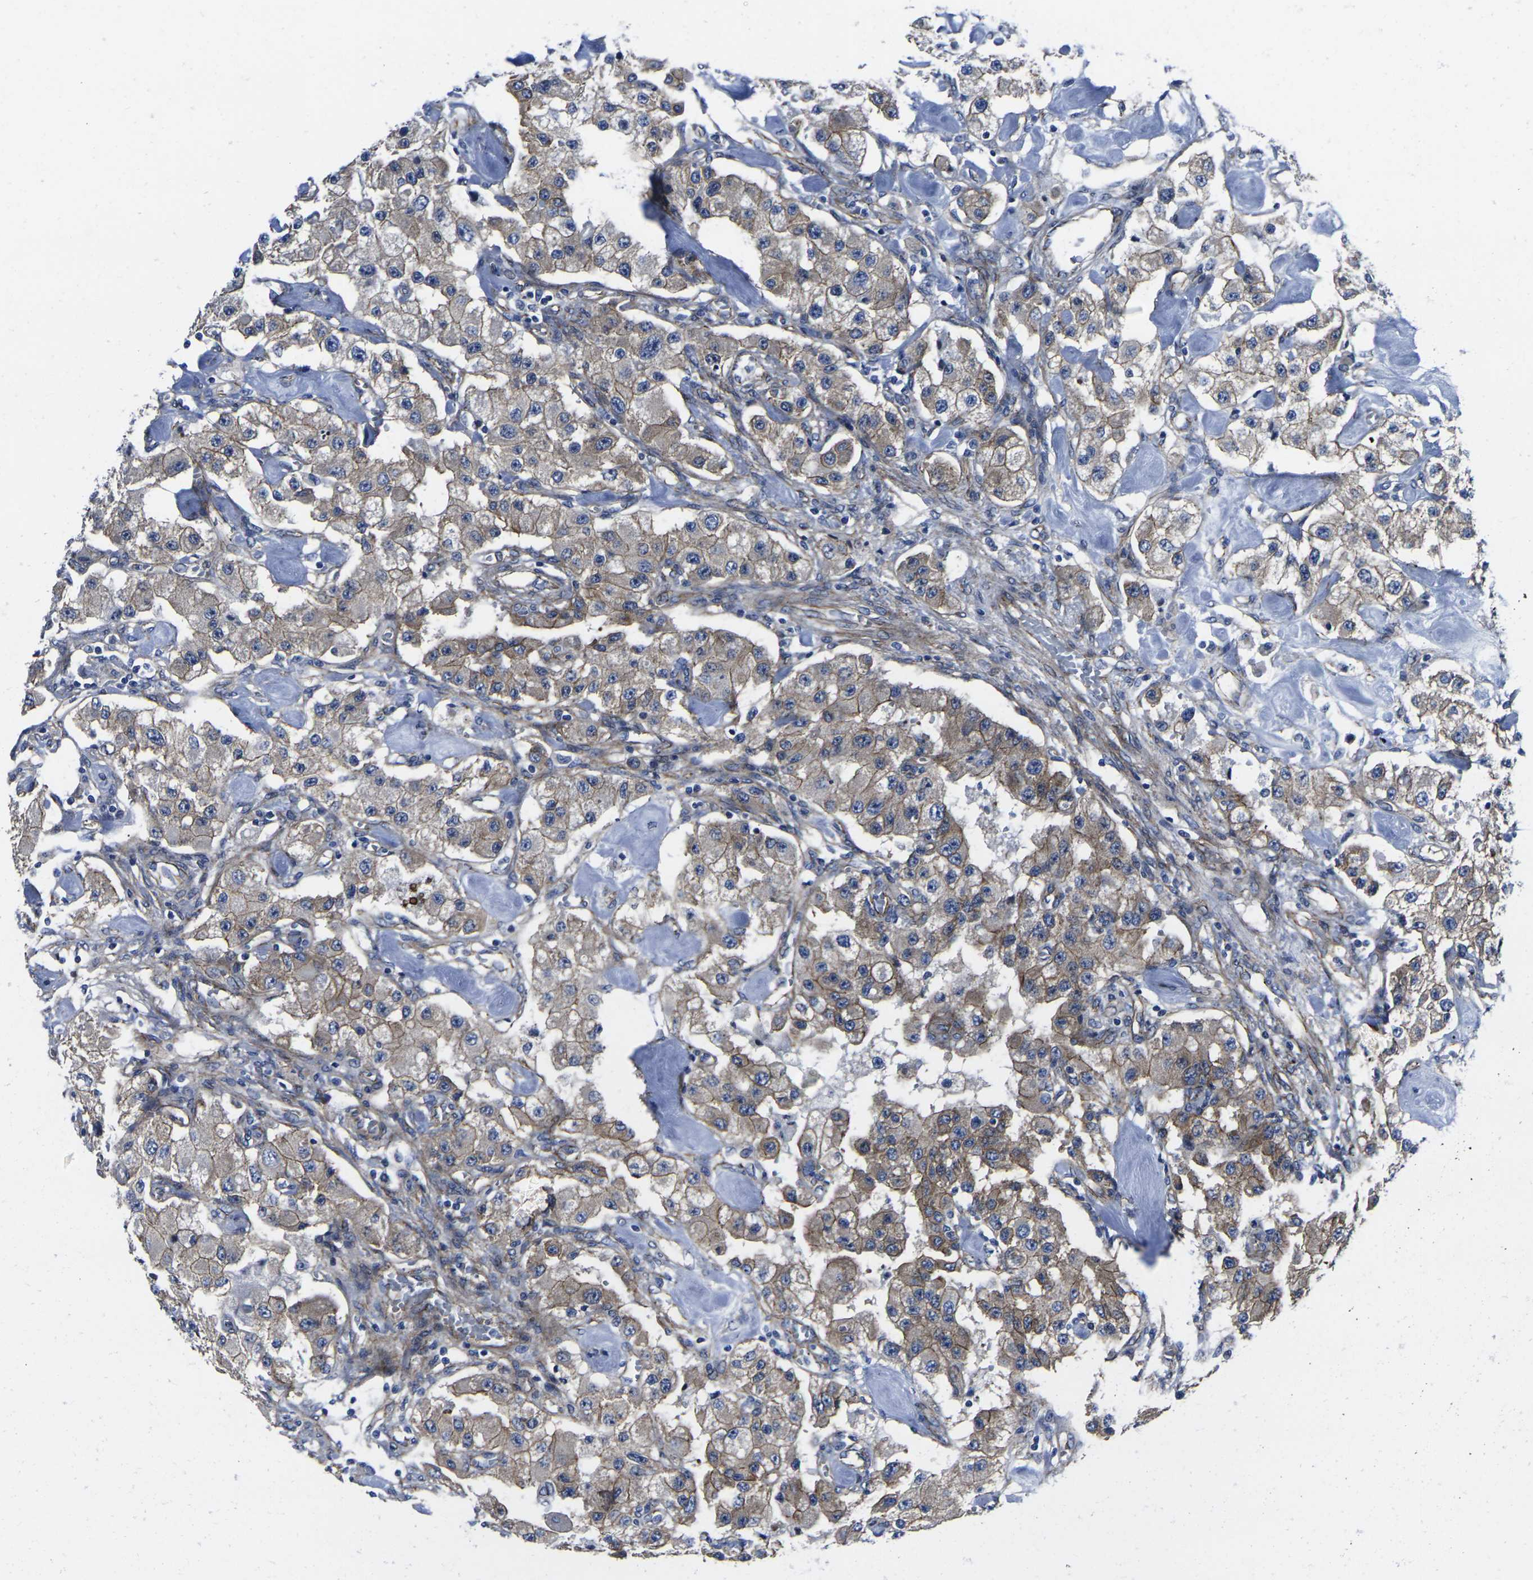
{"staining": {"intensity": "moderate", "quantity": ">75%", "location": "cytoplasmic/membranous"}, "tissue": "carcinoid", "cell_type": "Tumor cells", "image_type": "cancer", "snomed": [{"axis": "morphology", "description": "Carcinoid, malignant, NOS"}, {"axis": "topography", "description": "Pancreas"}], "caption": "Human carcinoid stained with a brown dye demonstrates moderate cytoplasmic/membranous positive positivity in about >75% of tumor cells.", "gene": "NUMB", "patient": {"sex": "male", "age": 41}}